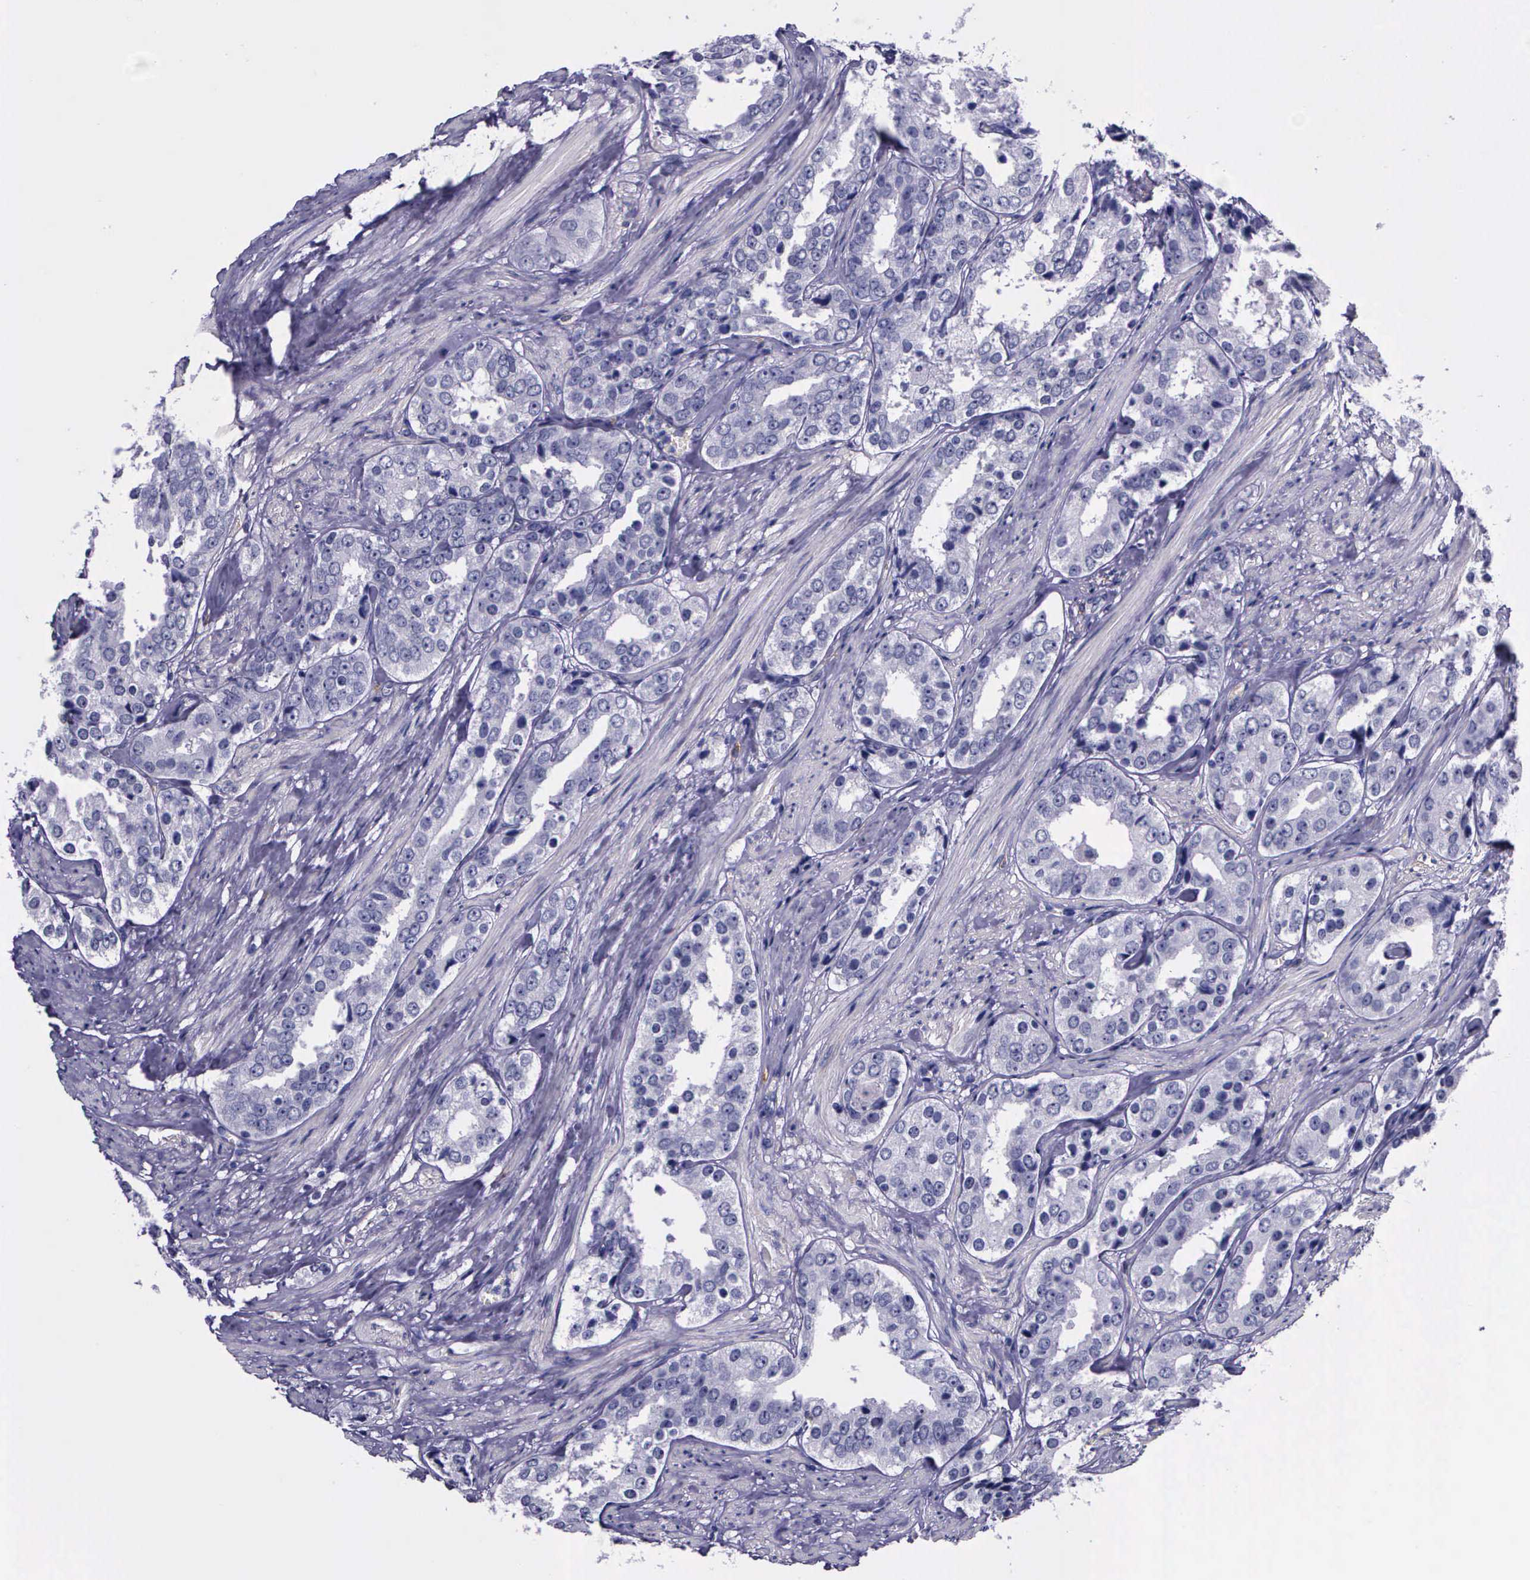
{"staining": {"intensity": "negative", "quantity": "none", "location": "none"}, "tissue": "prostate cancer", "cell_type": "Tumor cells", "image_type": "cancer", "snomed": [{"axis": "morphology", "description": "Adenocarcinoma, Medium grade"}, {"axis": "topography", "description": "Prostate"}], "caption": "A micrograph of human prostate cancer is negative for staining in tumor cells.", "gene": "AHNAK2", "patient": {"sex": "male", "age": 73}}